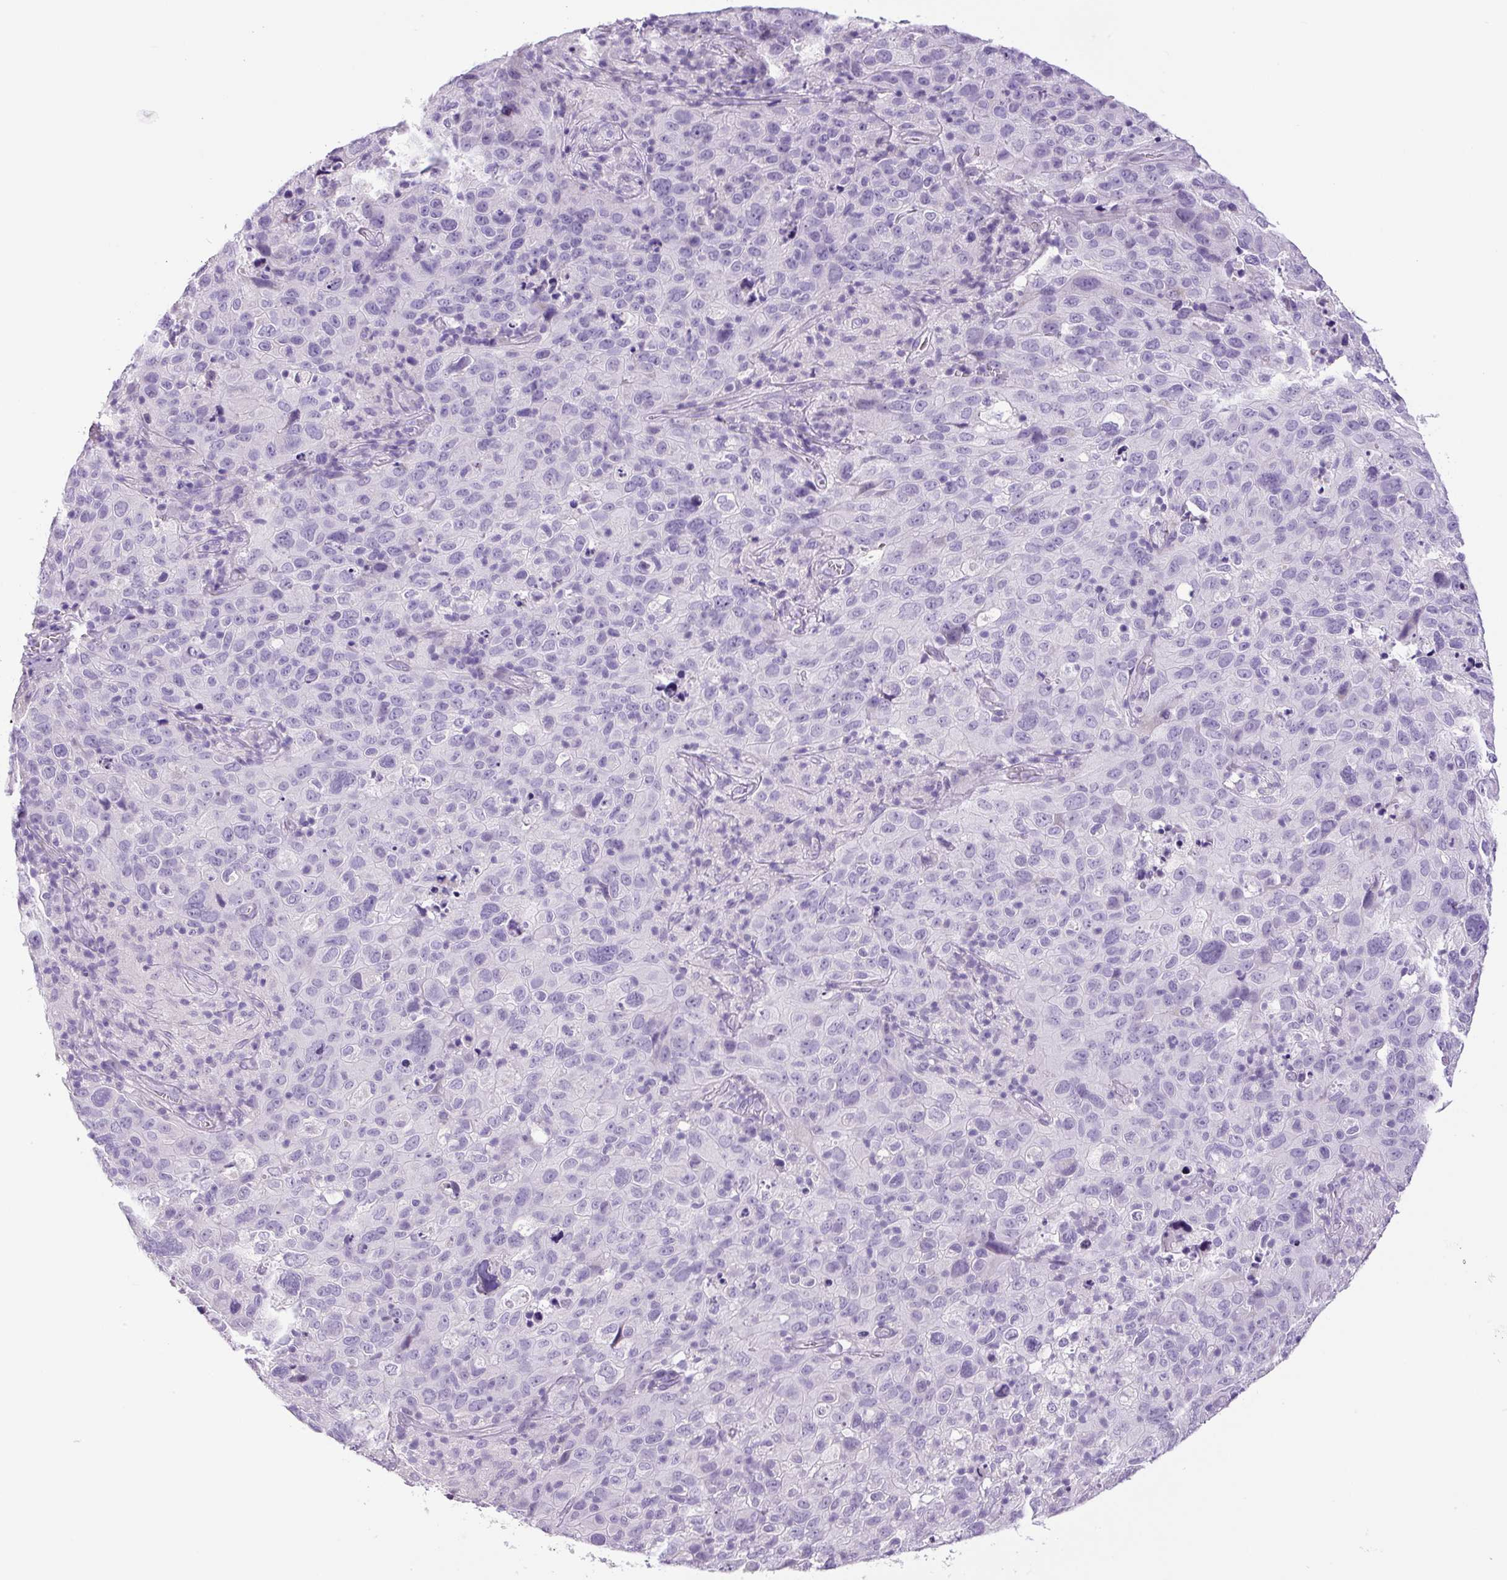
{"staining": {"intensity": "negative", "quantity": "none", "location": "none"}, "tissue": "cervical cancer", "cell_type": "Tumor cells", "image_type": "cancer", "snomed": [{"axis": "morphology", "description": "Squamous cell carcinoma, NOS"}, {"axis": "topography", "description": "Cervix"}], "caption": "IHC micrograph of neoplastic tissue: human squamous cell carcinoma (cervical) stained with DAB demonstrates no significant protein expression in tumor cells.", "gene": "CHGA", "patient": {"sex": "female", "age": 44}}